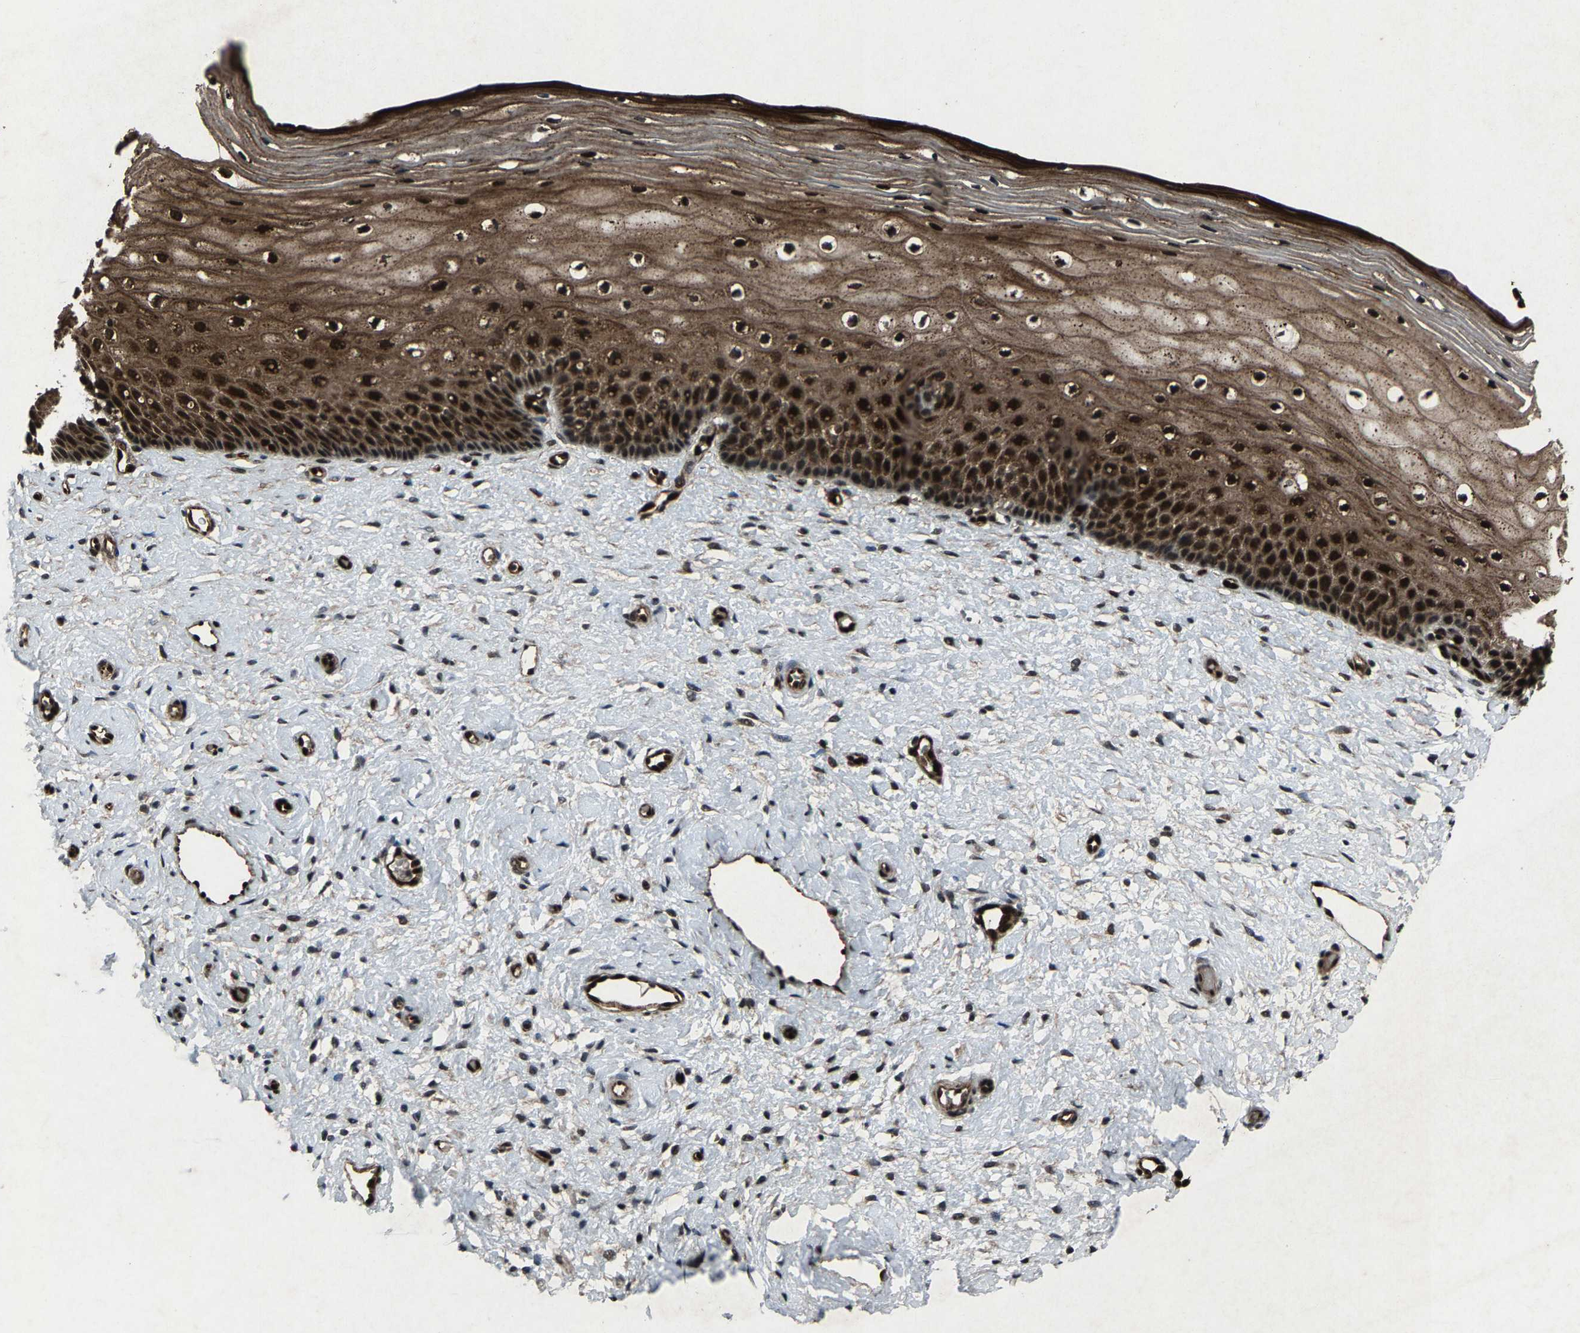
{"staining": {"intensity": "strong", "quantity": ">75%", "location": "nuclear"}, "tissue": "cervix", "cell_type": "Glandular cells", "image_type": "normal", "snomed": [{"axis": "morphology", "description": "Normal tissue, NOS"}, {"axis": "topography", "description": "Cervix"}], "caption": "Glandular cells exhibit high levels of strong nuclear positivity in approximately >75% of cells in unremarkable cervix. The protein of interest is stained brown, and the nuclei are stained in blue (DAB IHC with brightfield microscopy, high magnification).", "gene": "ATXN3", "patient": {"sex": "female", "age": 39}}